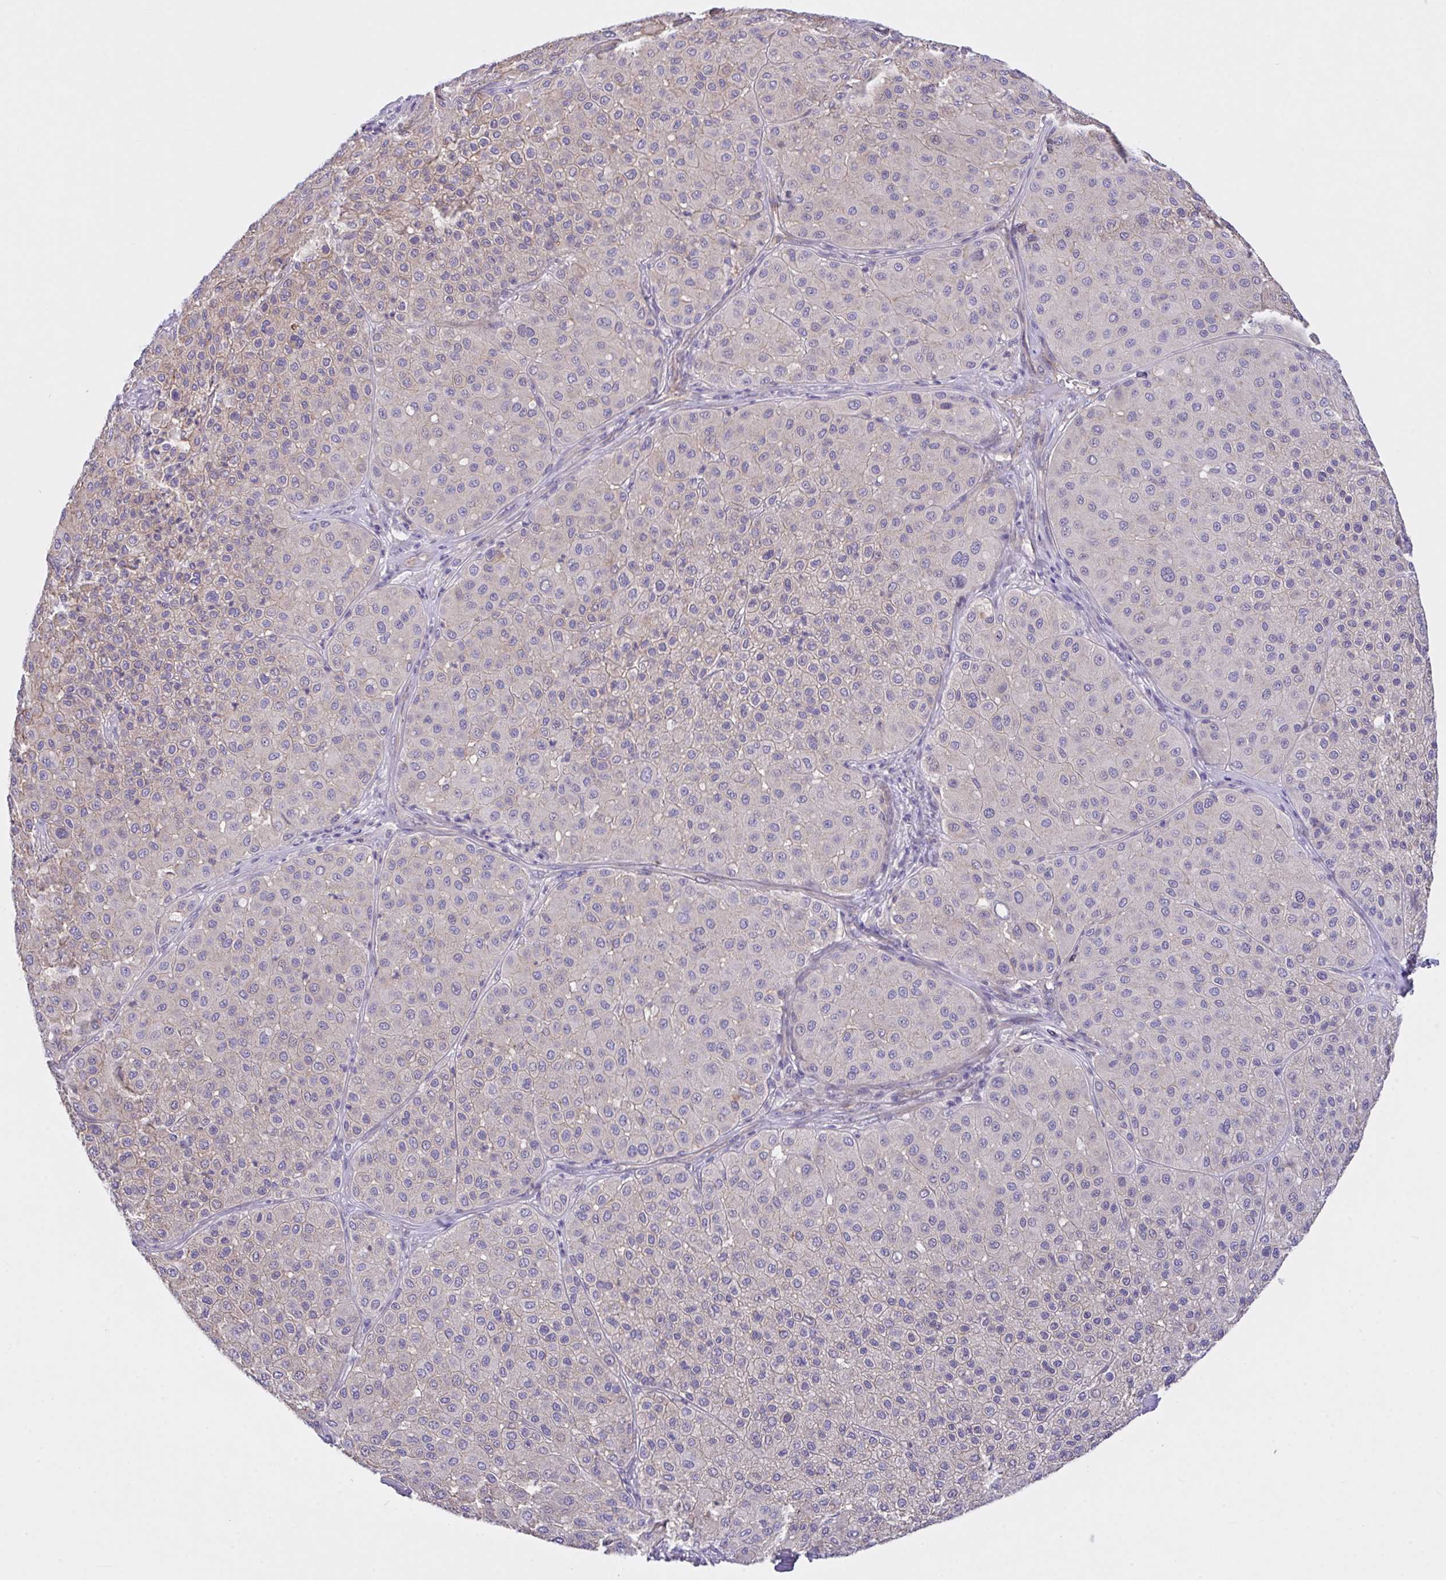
{"staining": {"intensity": "negative", "quantity": "none", "location": "none"}, "tissue": "melanoma", "cell_type": "Tumor cells", "image_type": "cancer", "snomed": [{"axis": "morphology", "description": "Malignant melanoma, Metastatic site"}, {"axis": "topography", "description": "Smooth muscle"}], "caption": "This is an IHC image of melanoma. There is no staining in tumor cells.", "gene": "RHOXF1", "patient": {"sex": "male", "age": 41}}